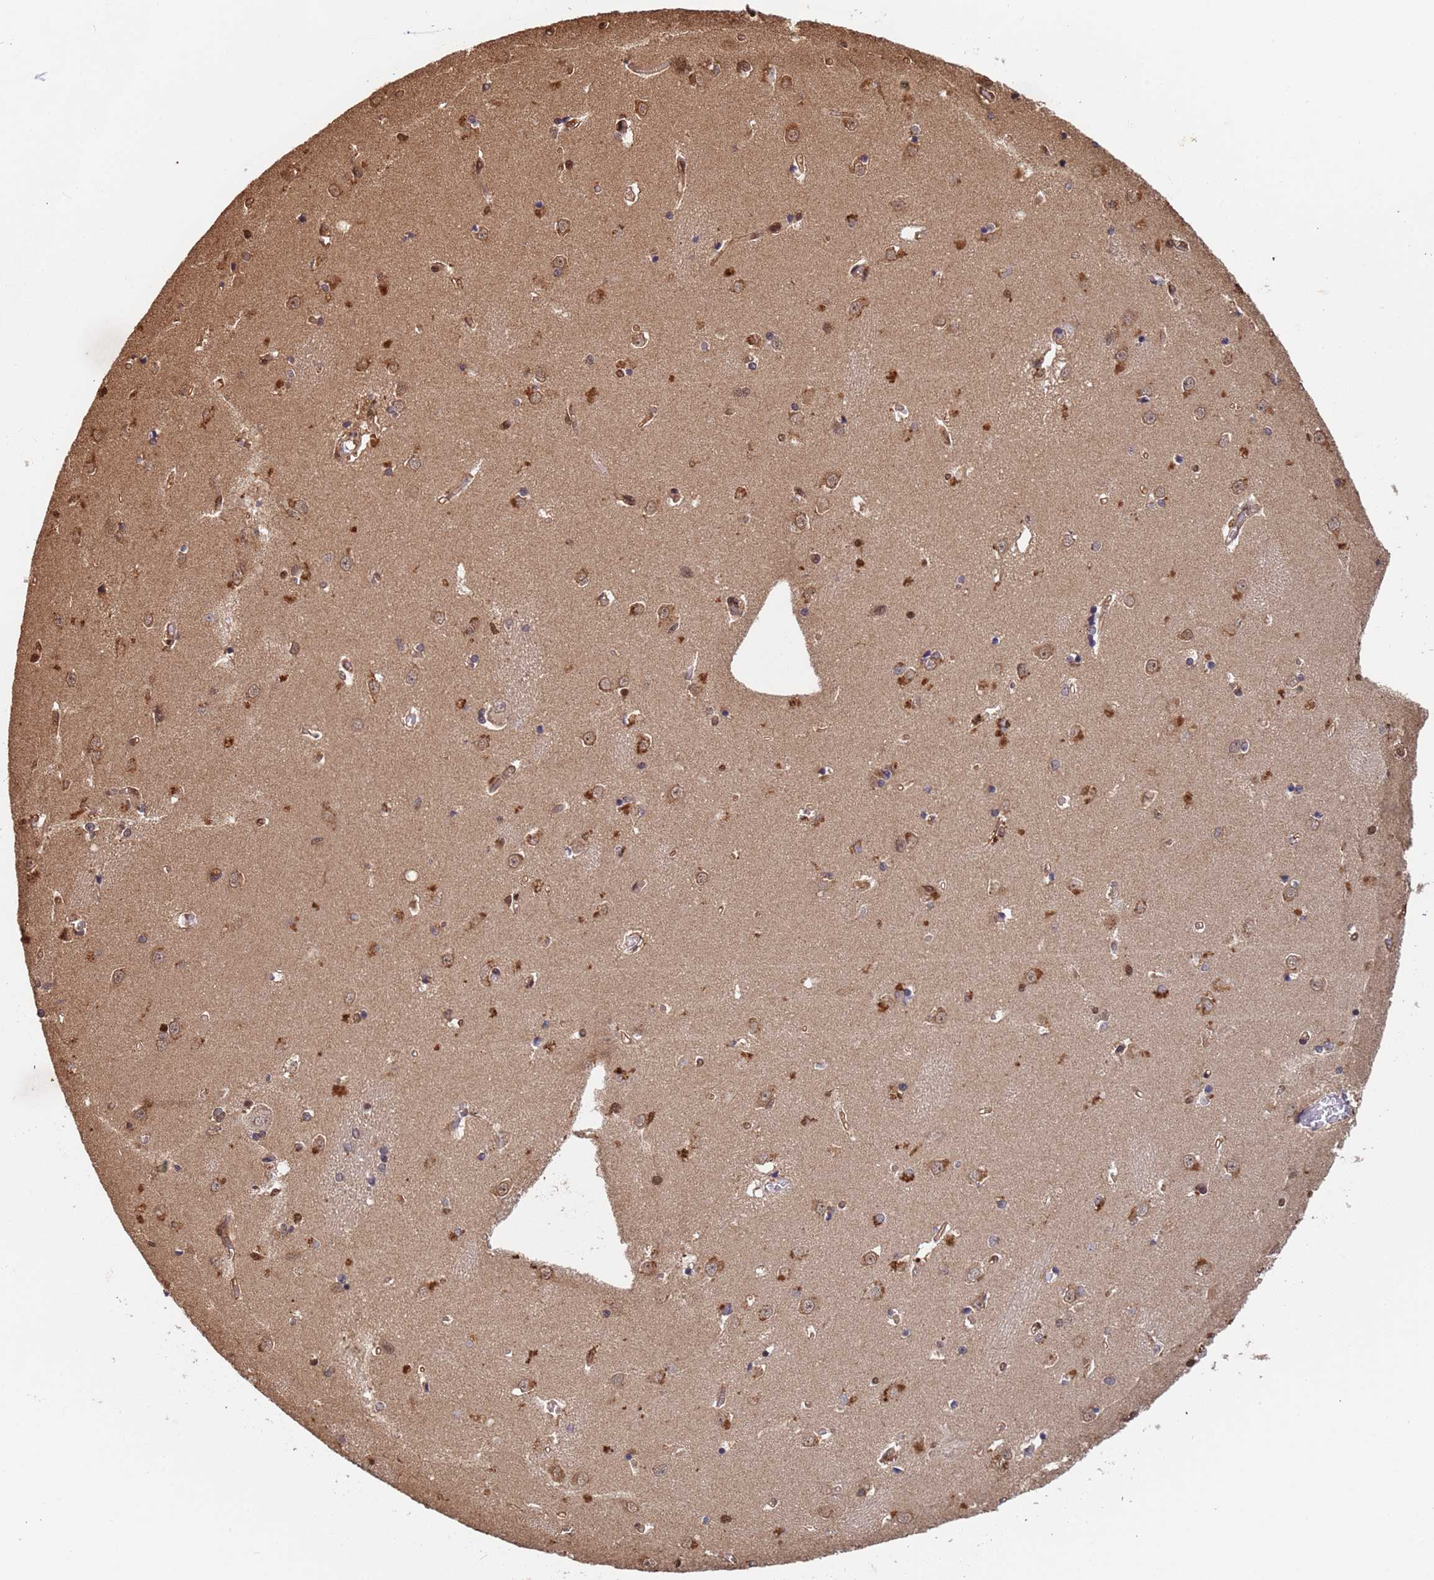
{"staining": {"intensity": "moderate", "quantity": "<25%", "location": "cytoplasmic/membranous,nuclear"}, "tissue": "caudate", "cell_type": "Glial cells", "image_type": "normal", "snomed": [{"axis": "morphology", "description": "Normal tissue, NOS"}, {"axis": "topography", "description": "Lateral ventricle wall"}], "caption": "DAB immunohistochemical staining of benign human caudate exhibits moderate cytoplasmic/membranous,nuclear protein expression in approximately <25% of glial cells.", "gene": "SUMO2", "patient": {"sex": "male", "age": 37}}